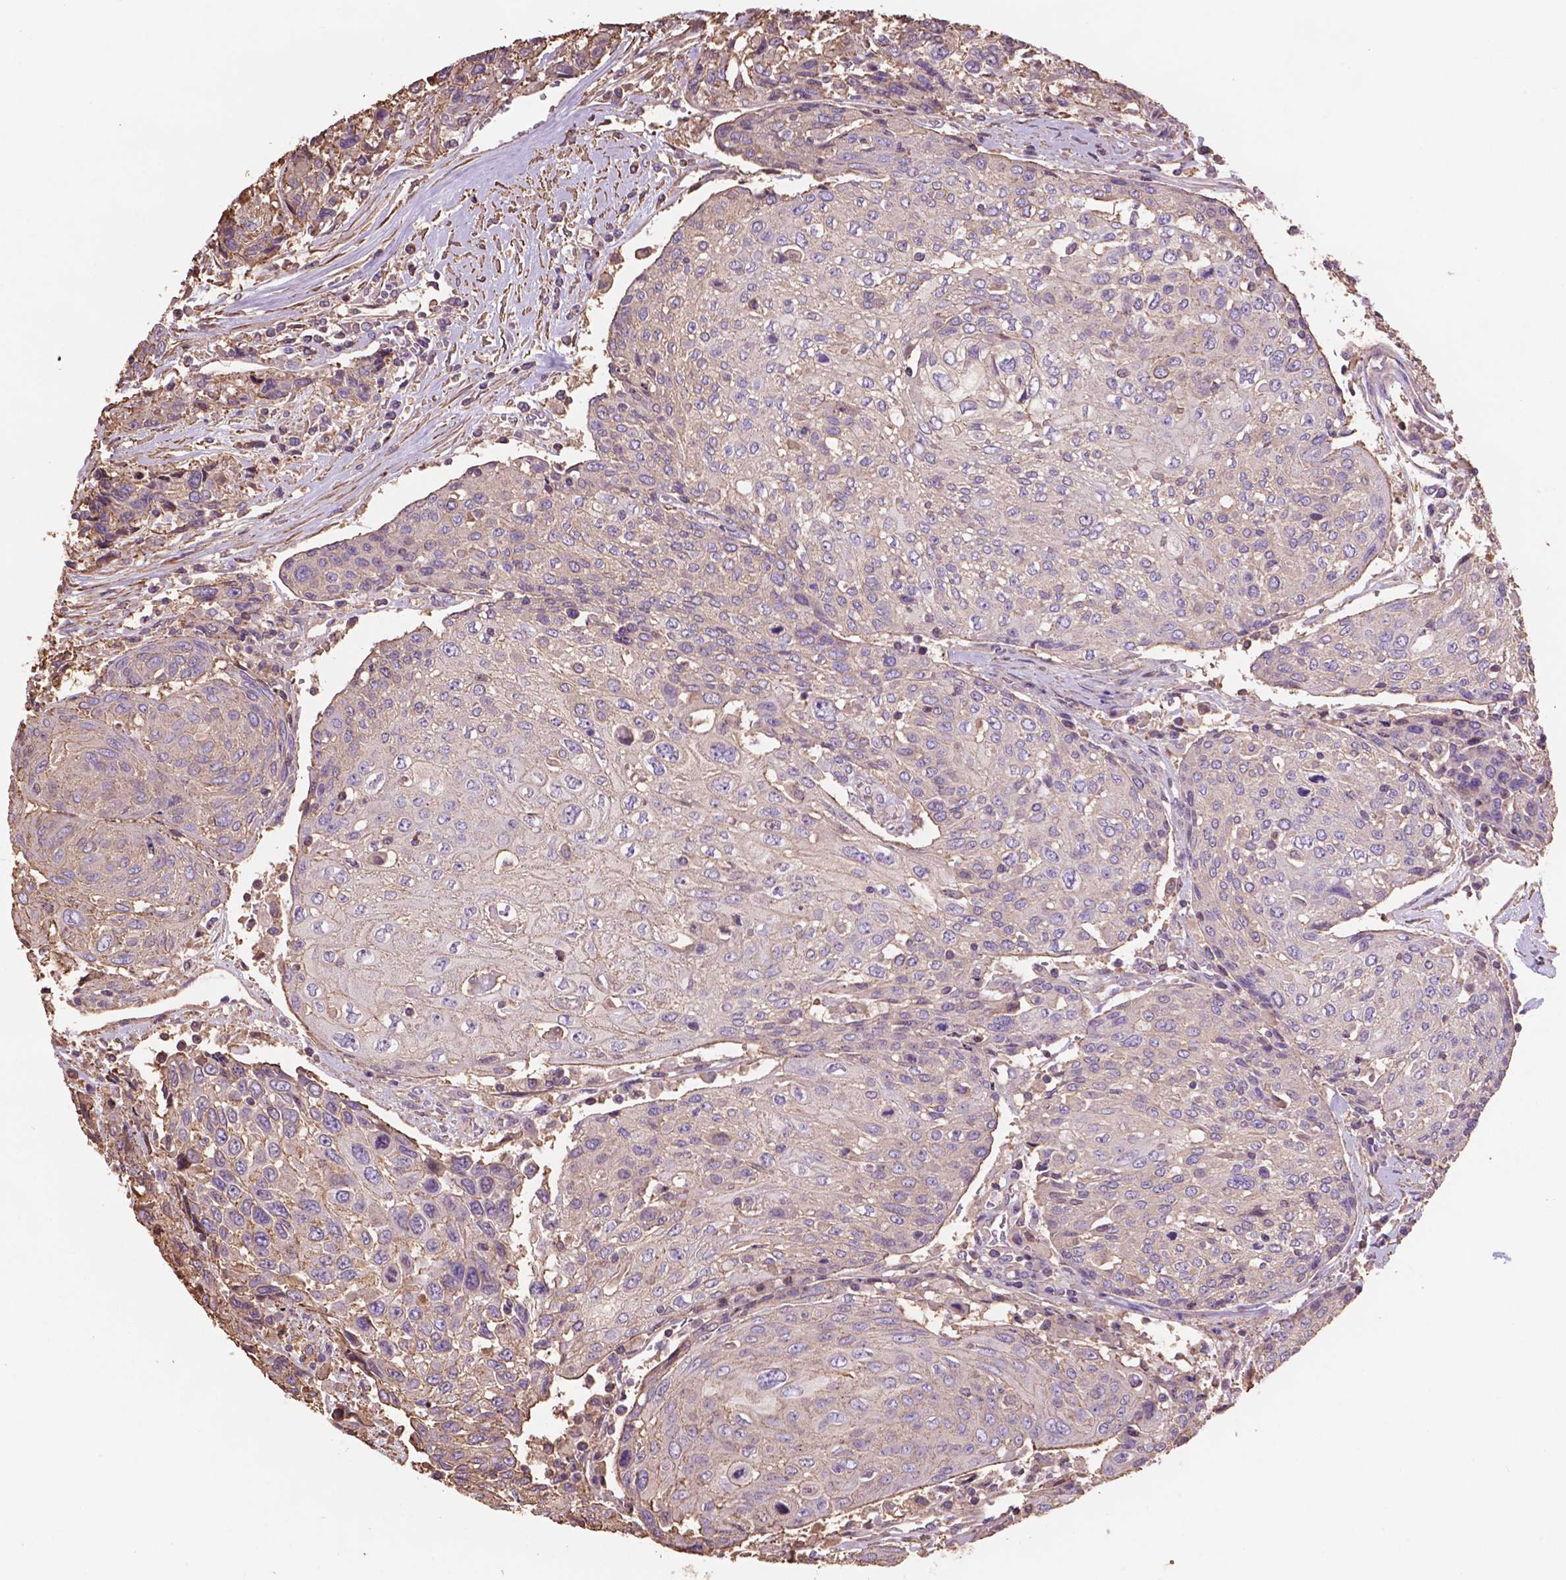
{"staining": {"intensity": "negative", "quantity": "none", "location": "none"}, "tissue": "urothelial cancer", "cell_type": "Tumor cells", "image_type": "cancer", "snomed": [{"axis": "morphology", "description": "Urothelial carcinoma, High grade"}, {"axis": "topography", "description": "Urinary bladder"}], "caption": "High power microscopy histopathology image of an immunohistochemistry image of urothelial cancer, revealing no significant expression in tumor cells.", "gene": "NIPA2", "patient": {"sex": "female", "age": 70}}